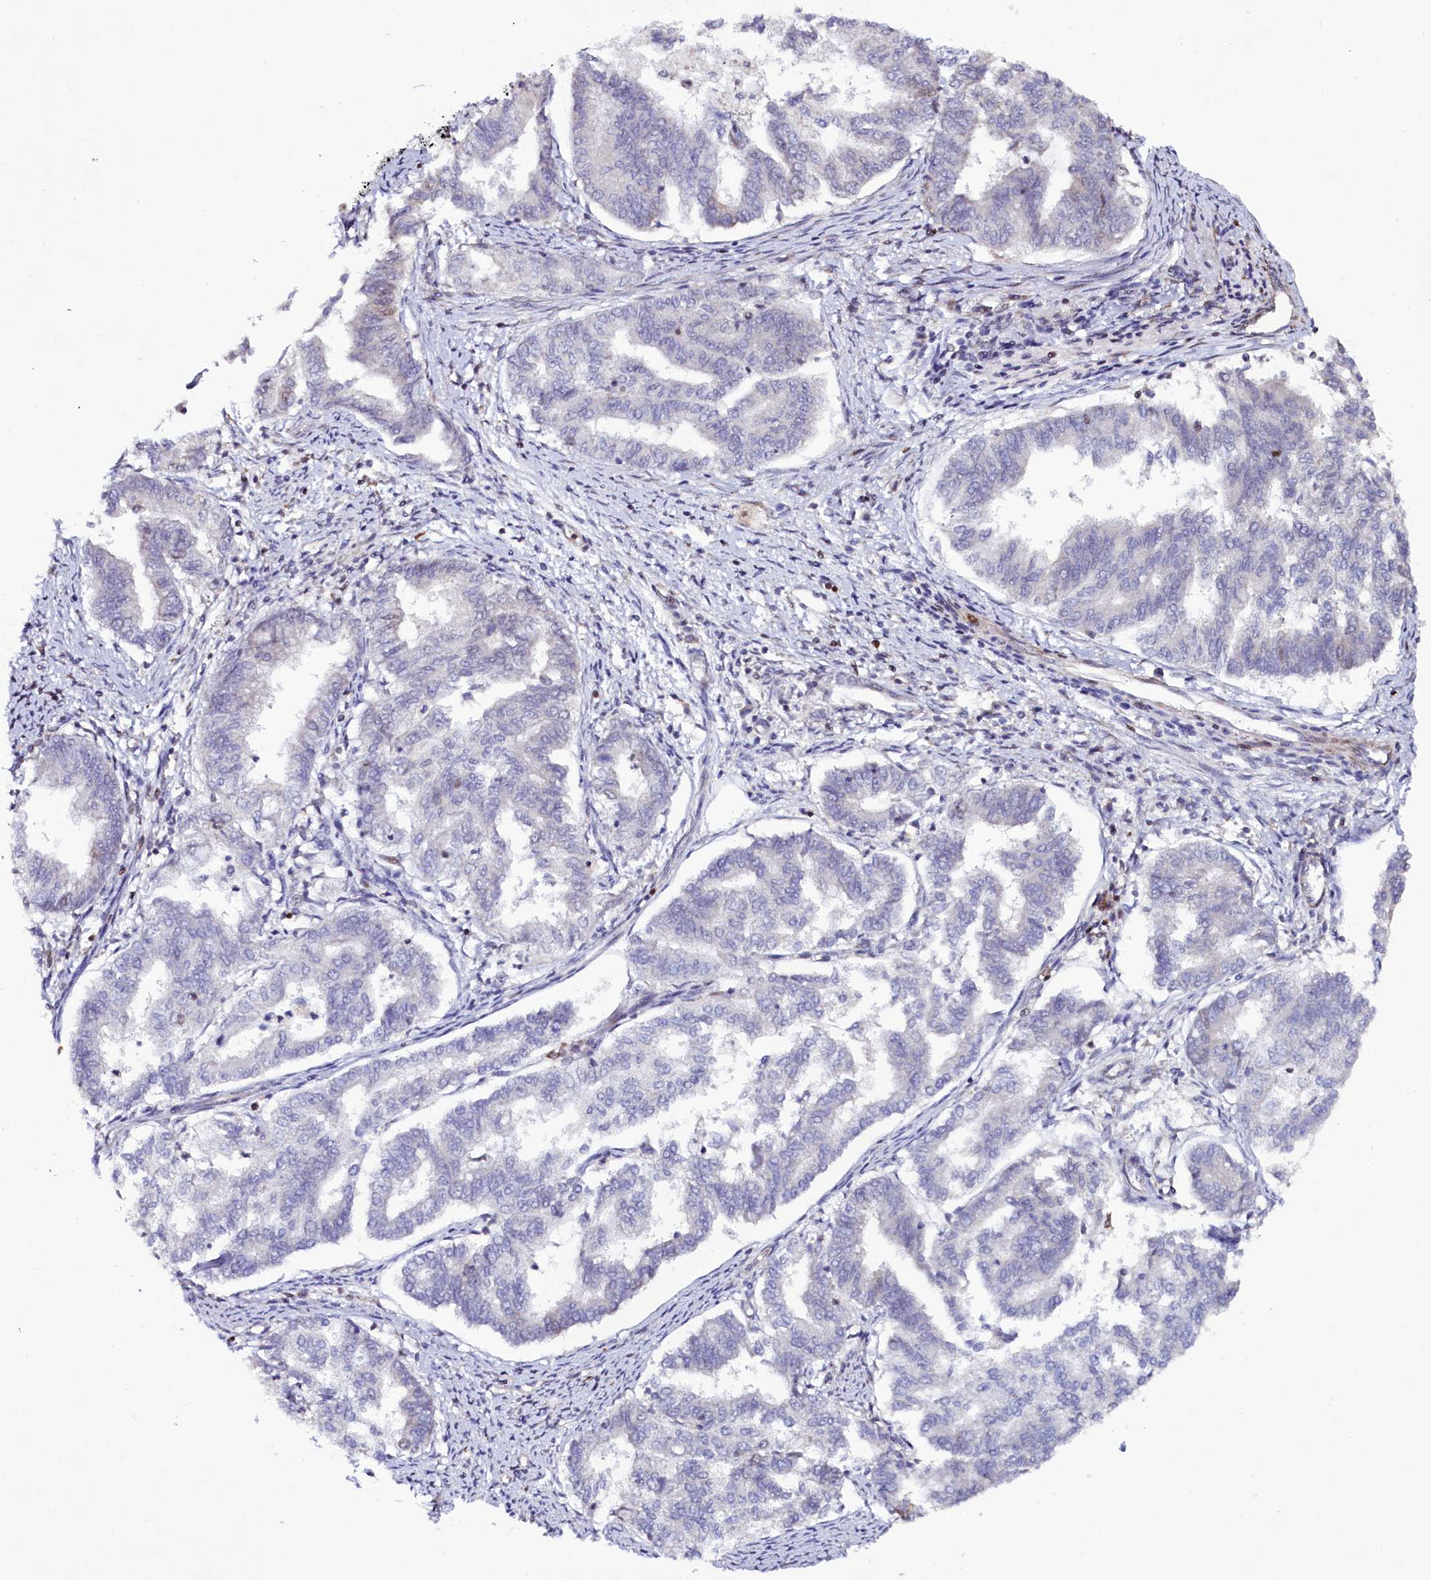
{"staining": {"intensity": "negative", "quantity": "none", "location": "none"}, "tissue": "endometrial cancer", "cell_type": "Tumor cells", "image_type": "cancer", "snomed": [{"axis": "morphology", "description": "Adenocarcinoma, NOS"}, {"axis": "topography", "description": "Endometrium"}], "caption": "The immunohistochemistry micrograph has no significant positivity in tumor cells of endometrial cancer tissue.", "gene": "TCOF1", "patient": {"sex": "female", "age": 79}}